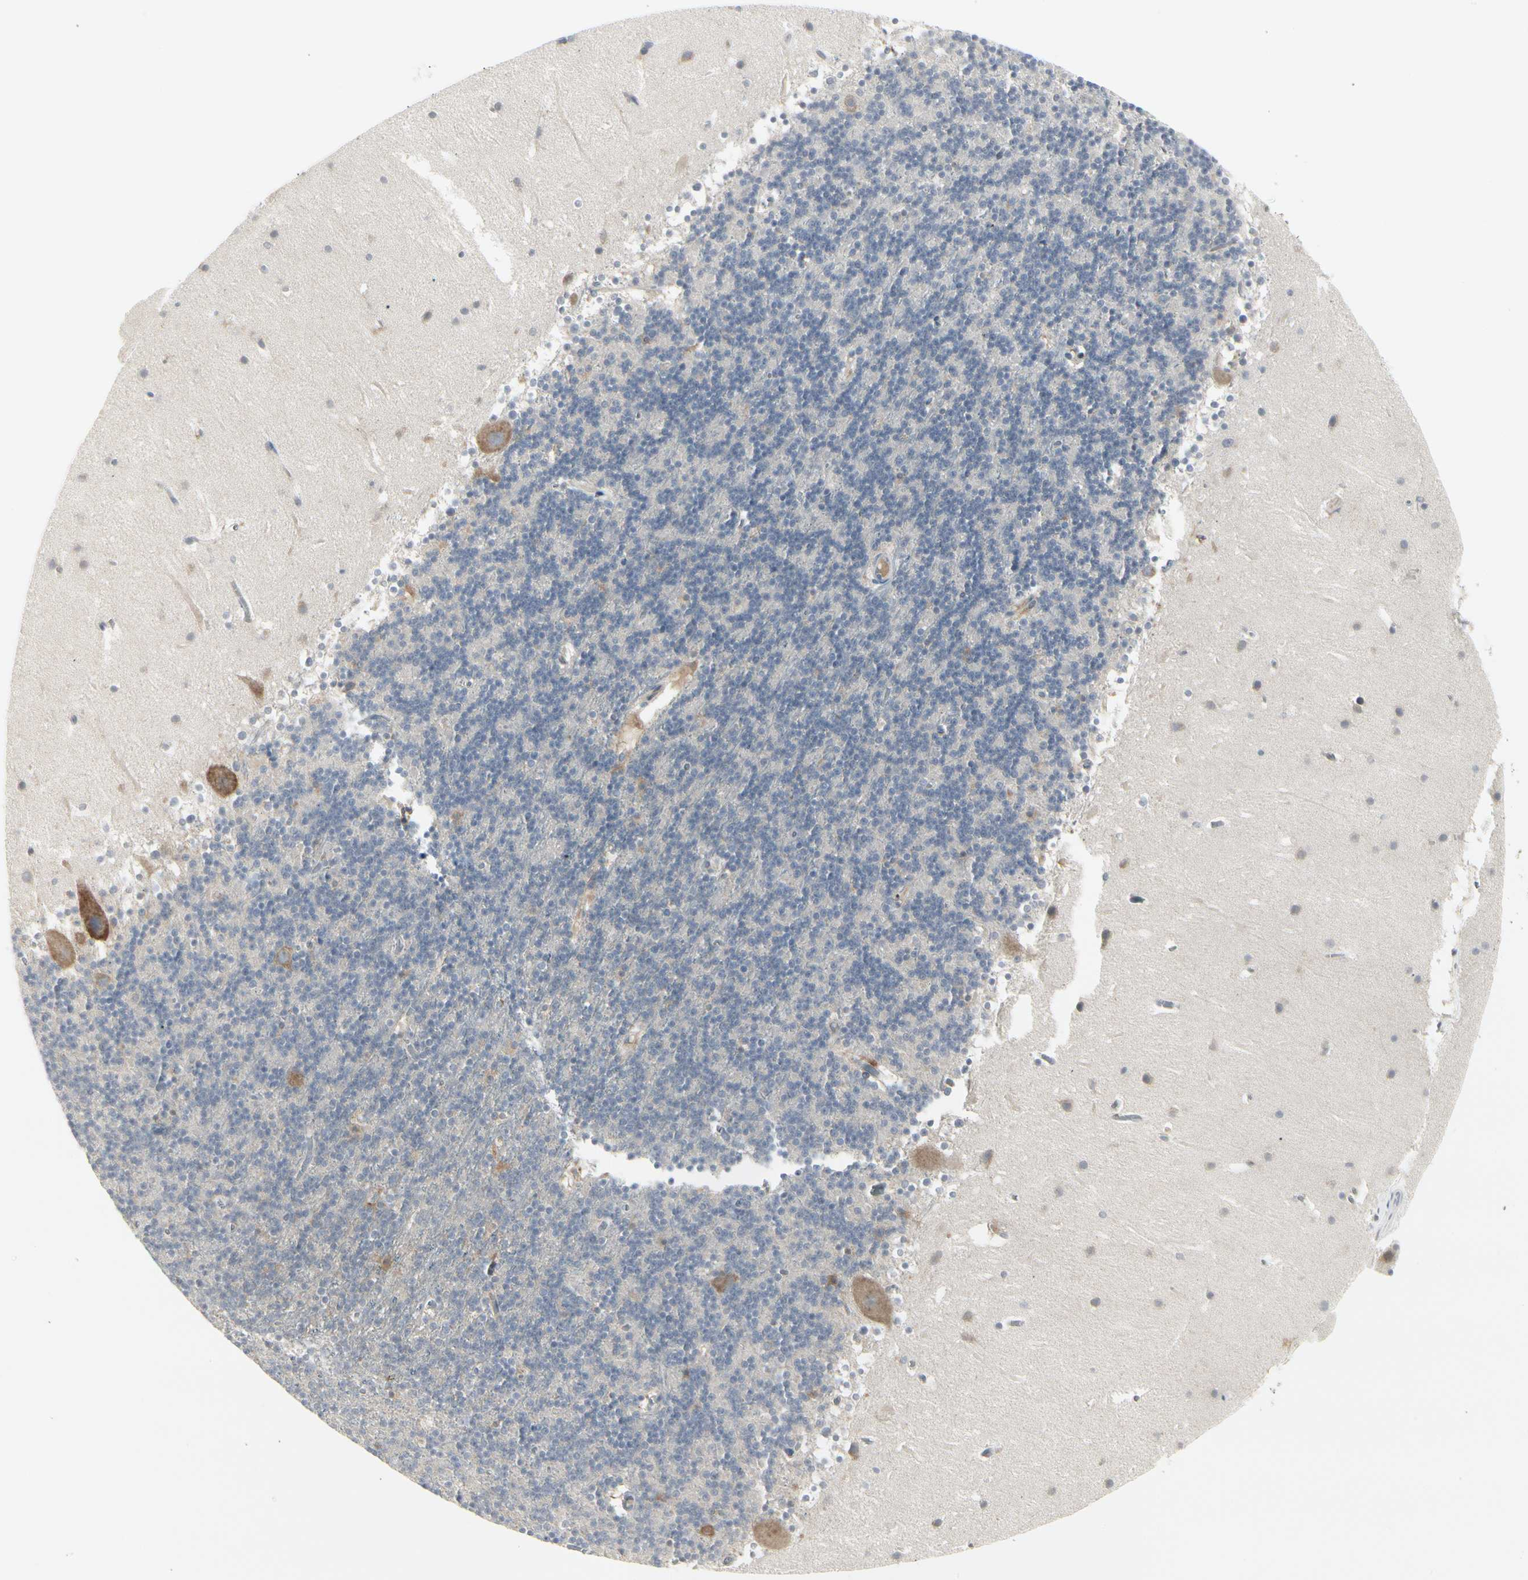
{"staining": {"intensity": "negative", "quantity": "none", "location": "none"}, "tissue": "cerebellum", "cell_type": "Cells in granular layer", "image_type": "normal", "snomed": [{"axis": "morphology", "description": "Normal tissue, NOS"}, {"axis": "topography", "description": "Cerebellum"}], "caption": "The histopathology image exhibits no significant positivity in cells in granular layer of cerebellum. Nuclei are stained in blue.", "gene": "GRN", "patient": {"sex": "male", "age": 45}}